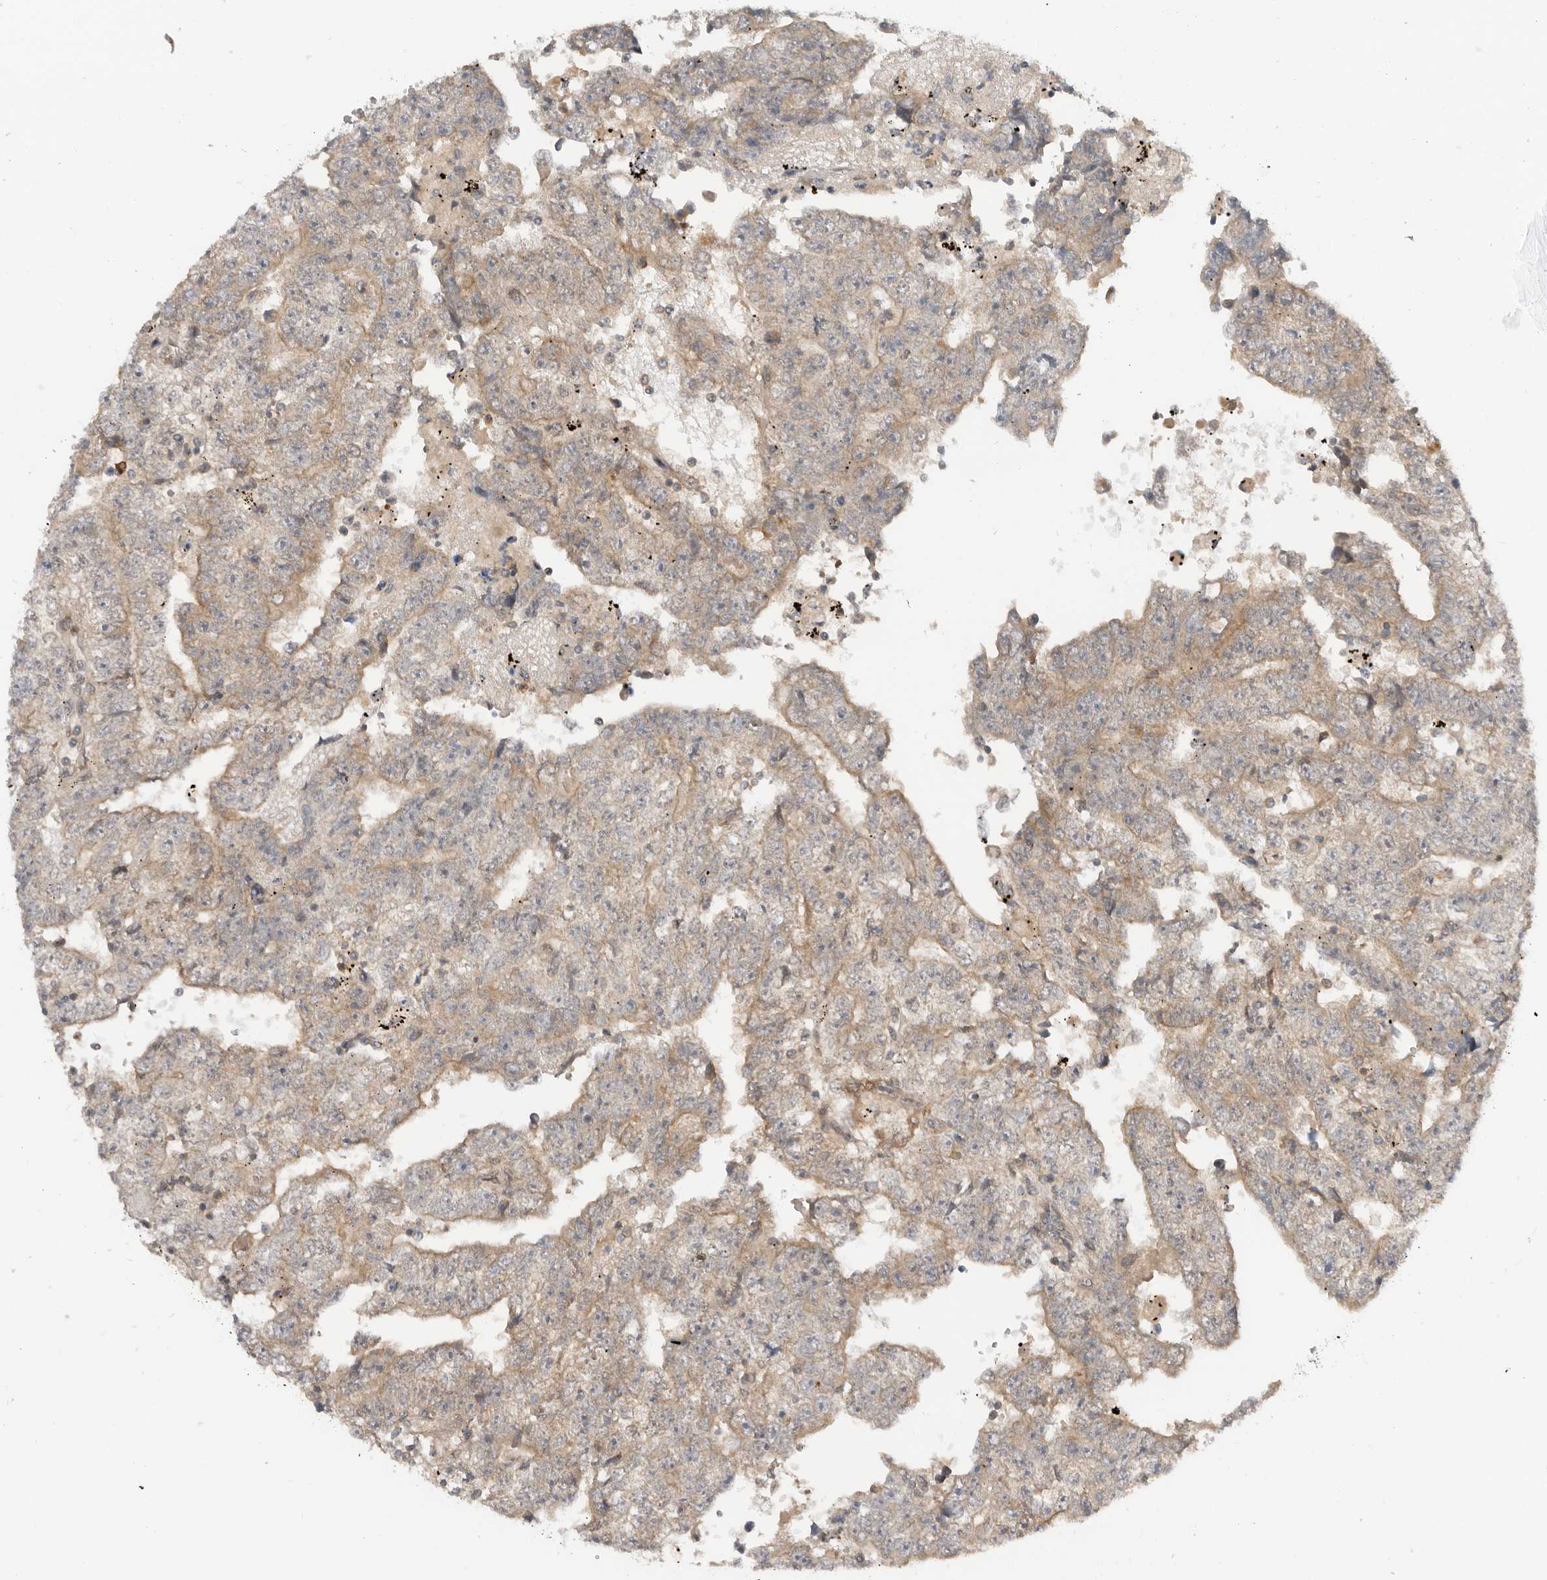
{"staining": {"intensity": "weak", "quantity": "<25%", "location": "cytoplasmic/membranous"}, "tissue": "testis cancer", "cell_type": "Tumor cells", "image_type": "cancer", "snomed": [{"axis": "morphology", "description": "Carcinoma, Embryonal, NOS"}, {"axis": "topography", "description": "Testis"}], "caption": "High power microscopy micrograph of an IHC image of testis cancer (embryonal carcinoma), revealing no significant expression in tumor cells.", "gene": "DCAF8", "patient": {"sex": "male", "age": 25}}